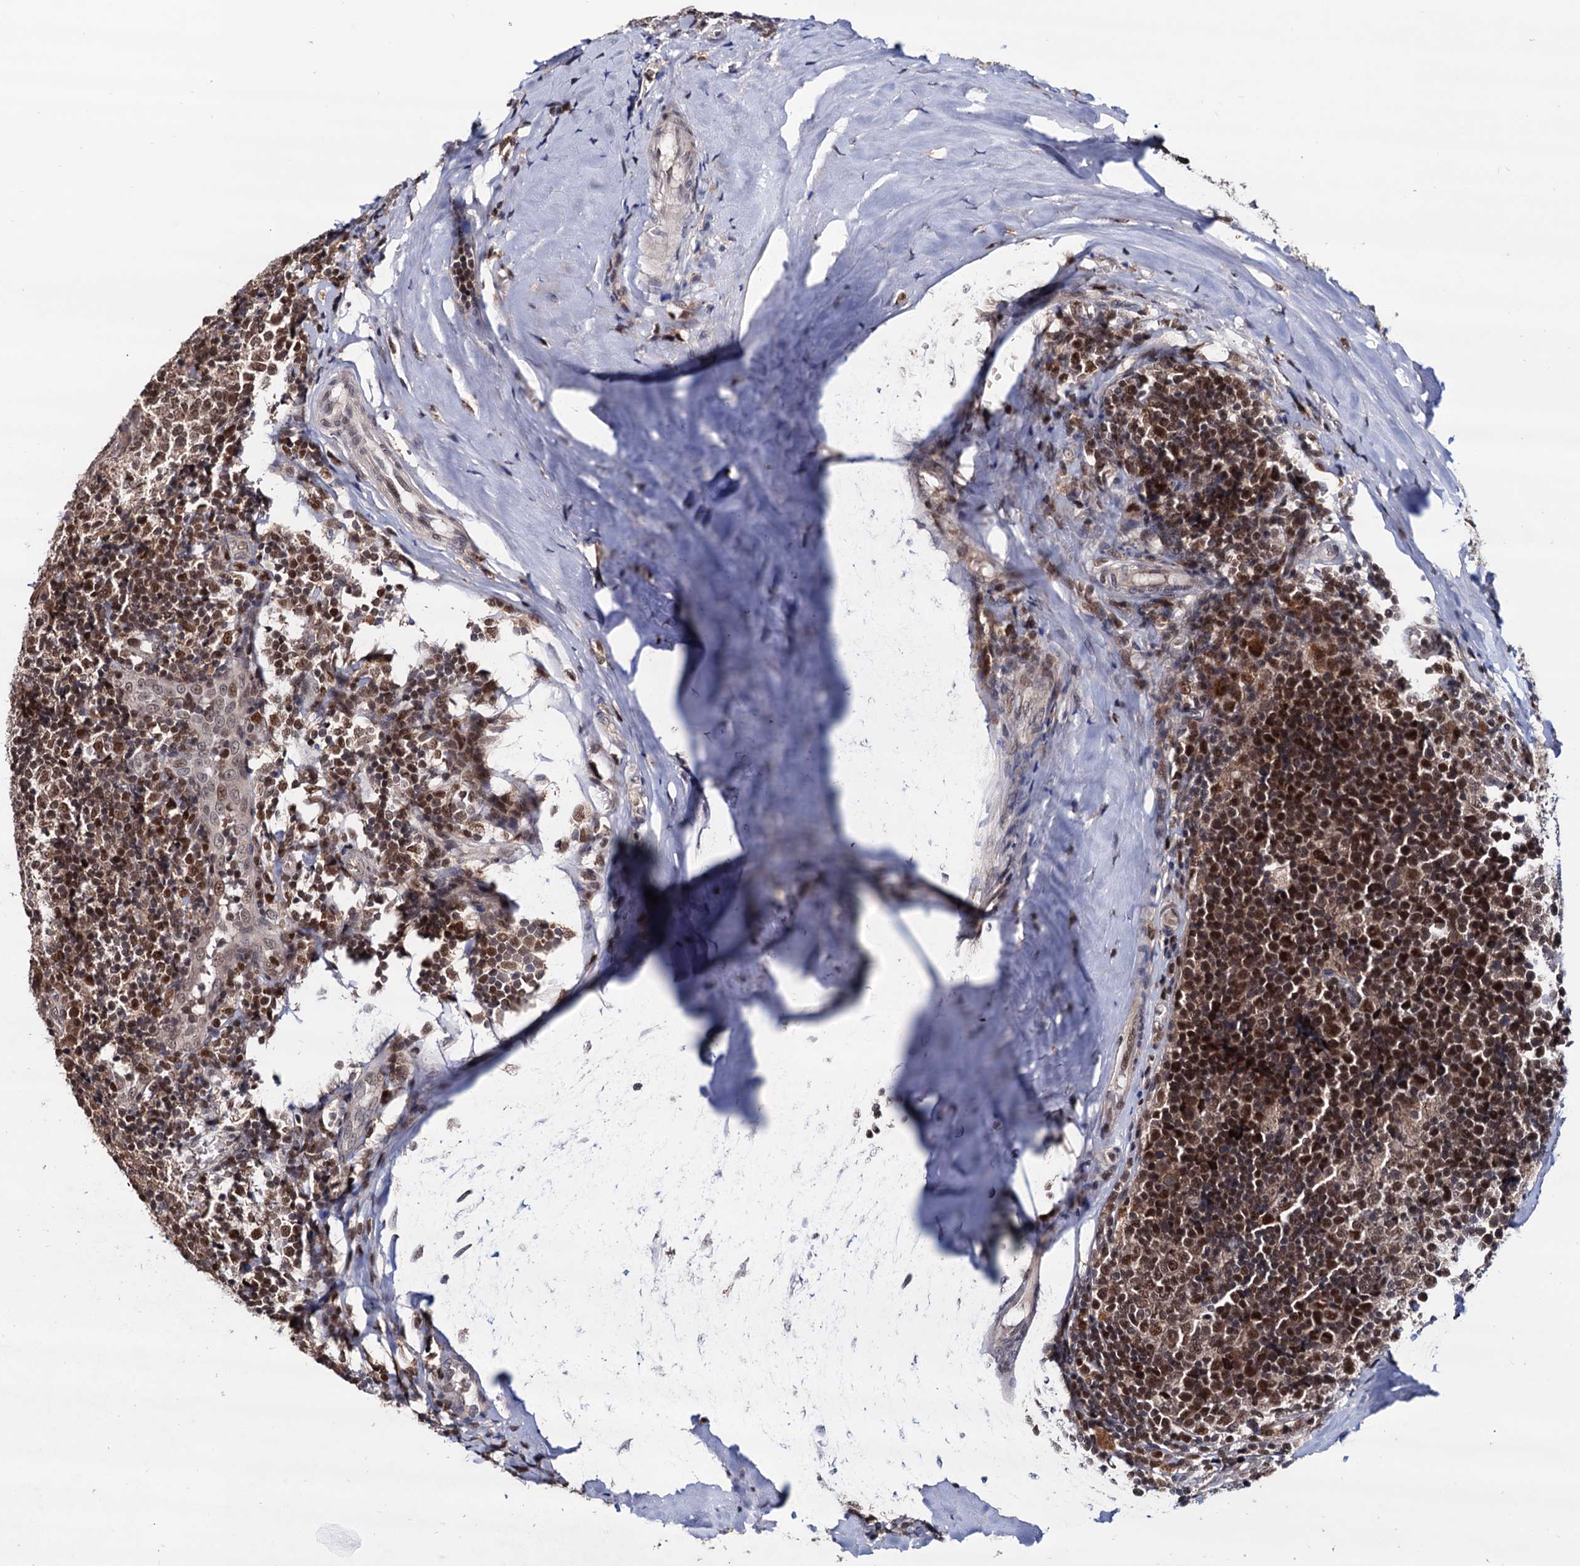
{"staining": {"intensity": "moderate", "quantity": ">75%", "location": "cytoplasmic/membranous,nuclear"}, "tissue": "tonsil", "cell_type": "Germinal center cells", "image_type": "normal", "snomed": [{"axis": "morphology", "description": "Normal tissue, NOS"}, {"axis": "topography", "description": "Tonsil"}], "caption": "Approximately >75% of germinal center cells in benign tonsil demonstrate moderate cytoplasmic/membranous,nuclear protein staining as visualized by brown immunohistochemical staining.", "gene": "RNASEH2B", "patient": {"sex": "female", "age": 19}}